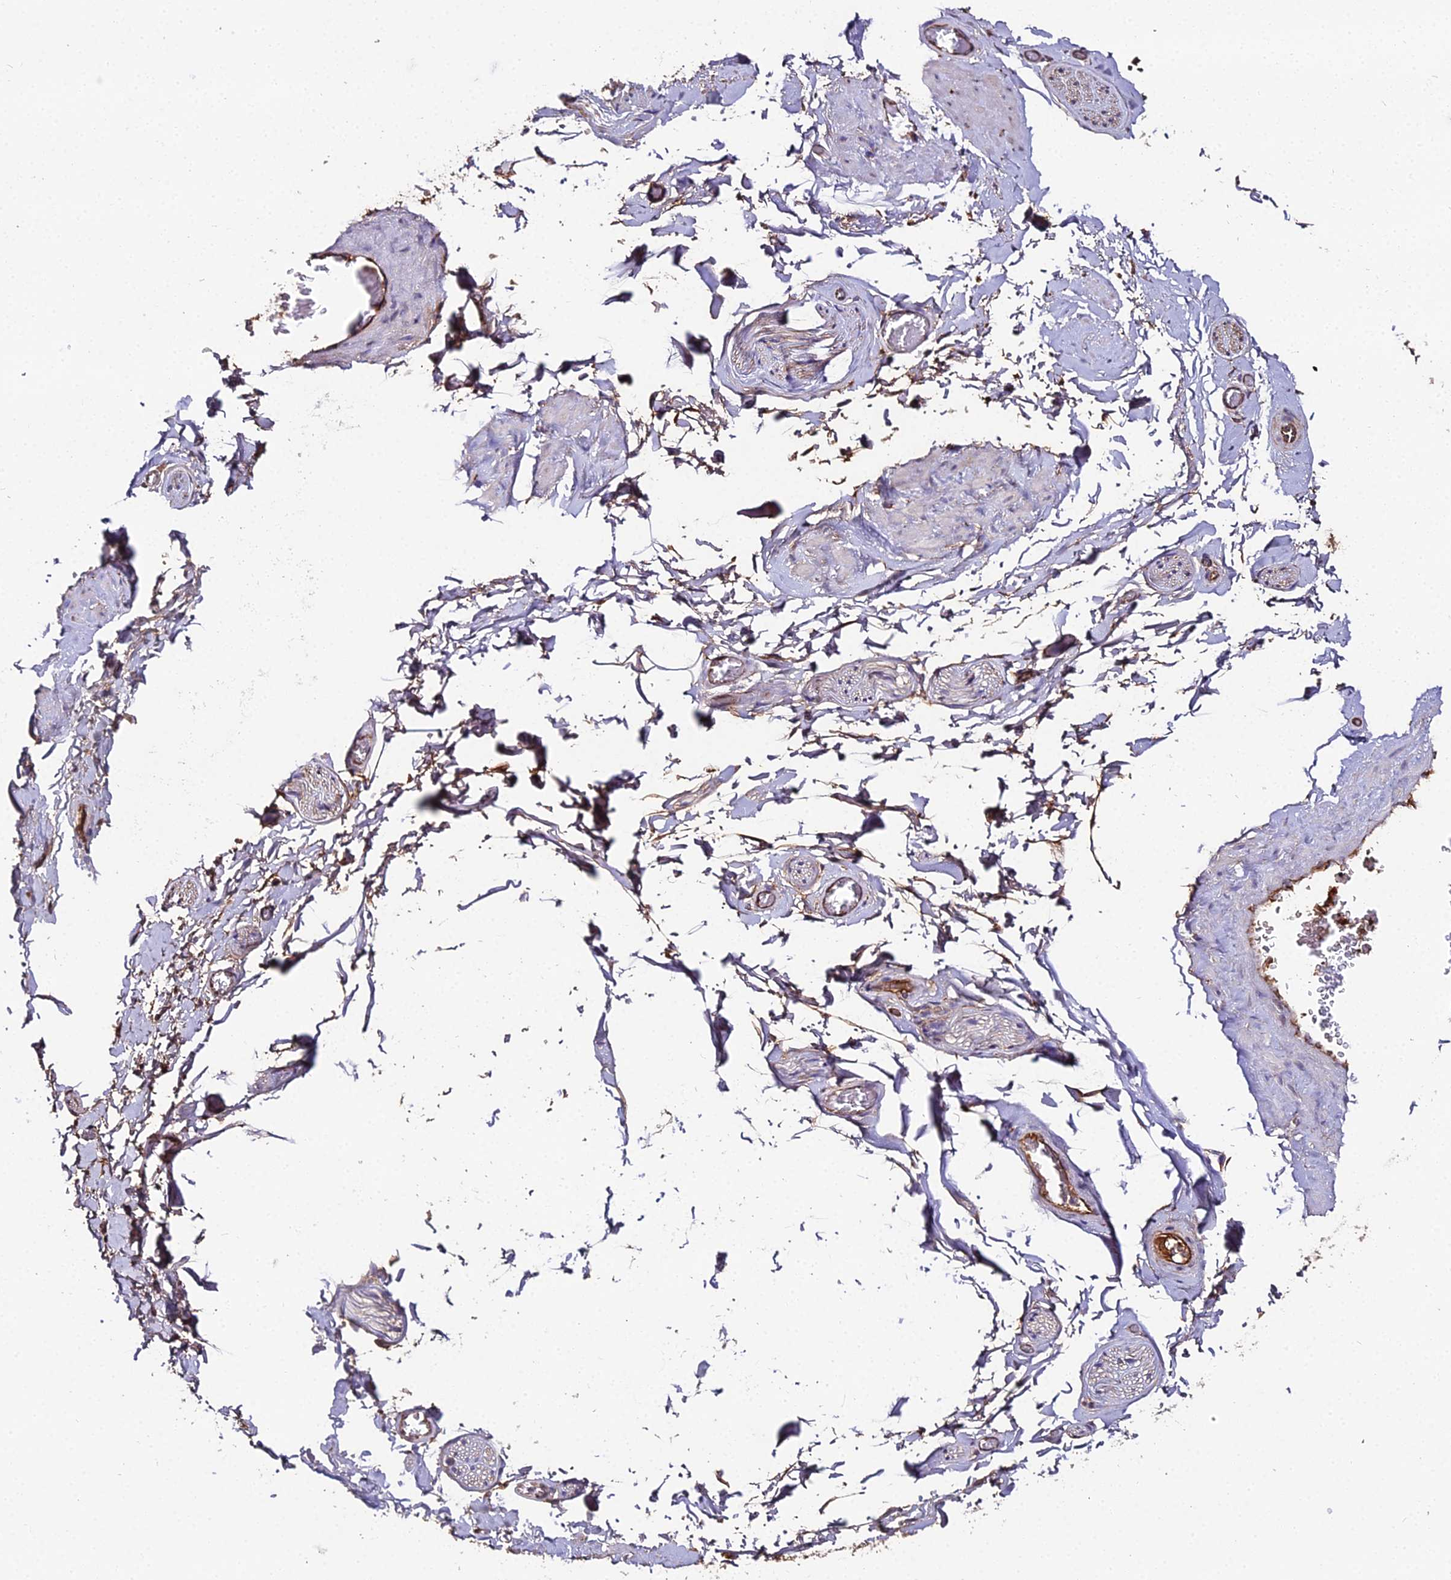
{"staining": {"intensity": "moderate", "quantity": ">75%", "location": "cytoplasmic/membranous"}, "tissue": "adipose tissue", "cell_type": "Adipocytes", "image_type": "normal", "snomed": [{"axis": "morphology", "description": "Normal tissue, NOS"}, {"axis": "topography", "description": "Soft tissue"}, {"axis": "topography", "description": "Adipose tissue"}, {"axis": "topography", "description": "Vascular tissue"}, {"axis": "topography", "description": "Peripheral nerve tissue"}], "caption": "Moderate cytoplasmic/membranous positivity is appreciated in about >75% of adipocytes in benign adipose tissue. Nuclei are stained in blue.", "gene": "BEX4", "patient": {"sex": "male", "age": 46}}